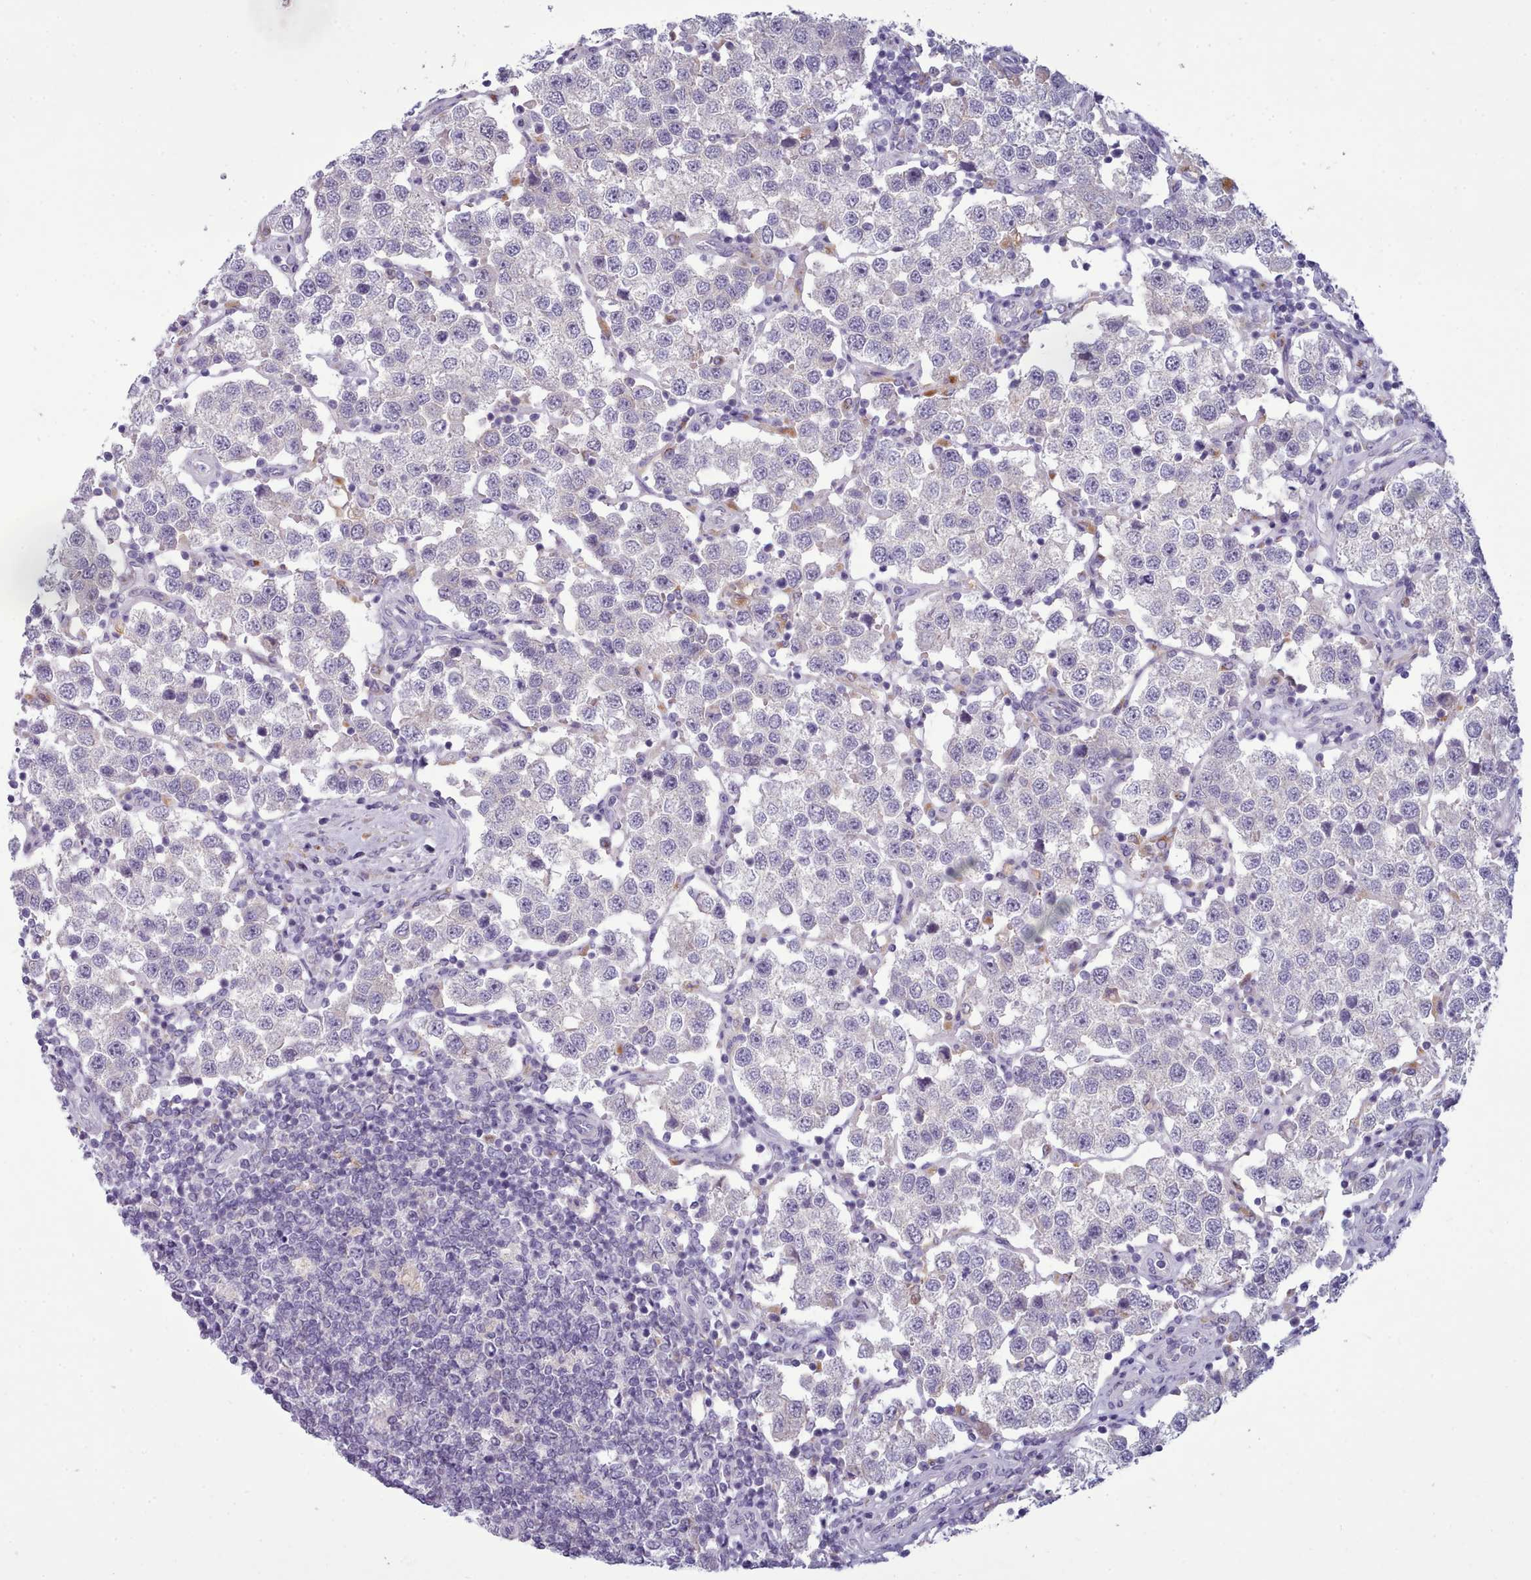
{"staining": {"intensity": "negative", "quantity": "none", "location": "none"}, "tissue": "testis cancer", "cell_type": "Tumor cells", "image_type": "cancer", "snomed": [{"axis": "morphology", "description": "Seminoma, NOS"}, {"axis": "topography", "description": "Testis"}], "caption": "Micrograph shows no protein staining in tumor cells of testis cancer tissue.", "gene": "MYRFL", "patient": {"sex": "male", "age": 37}}